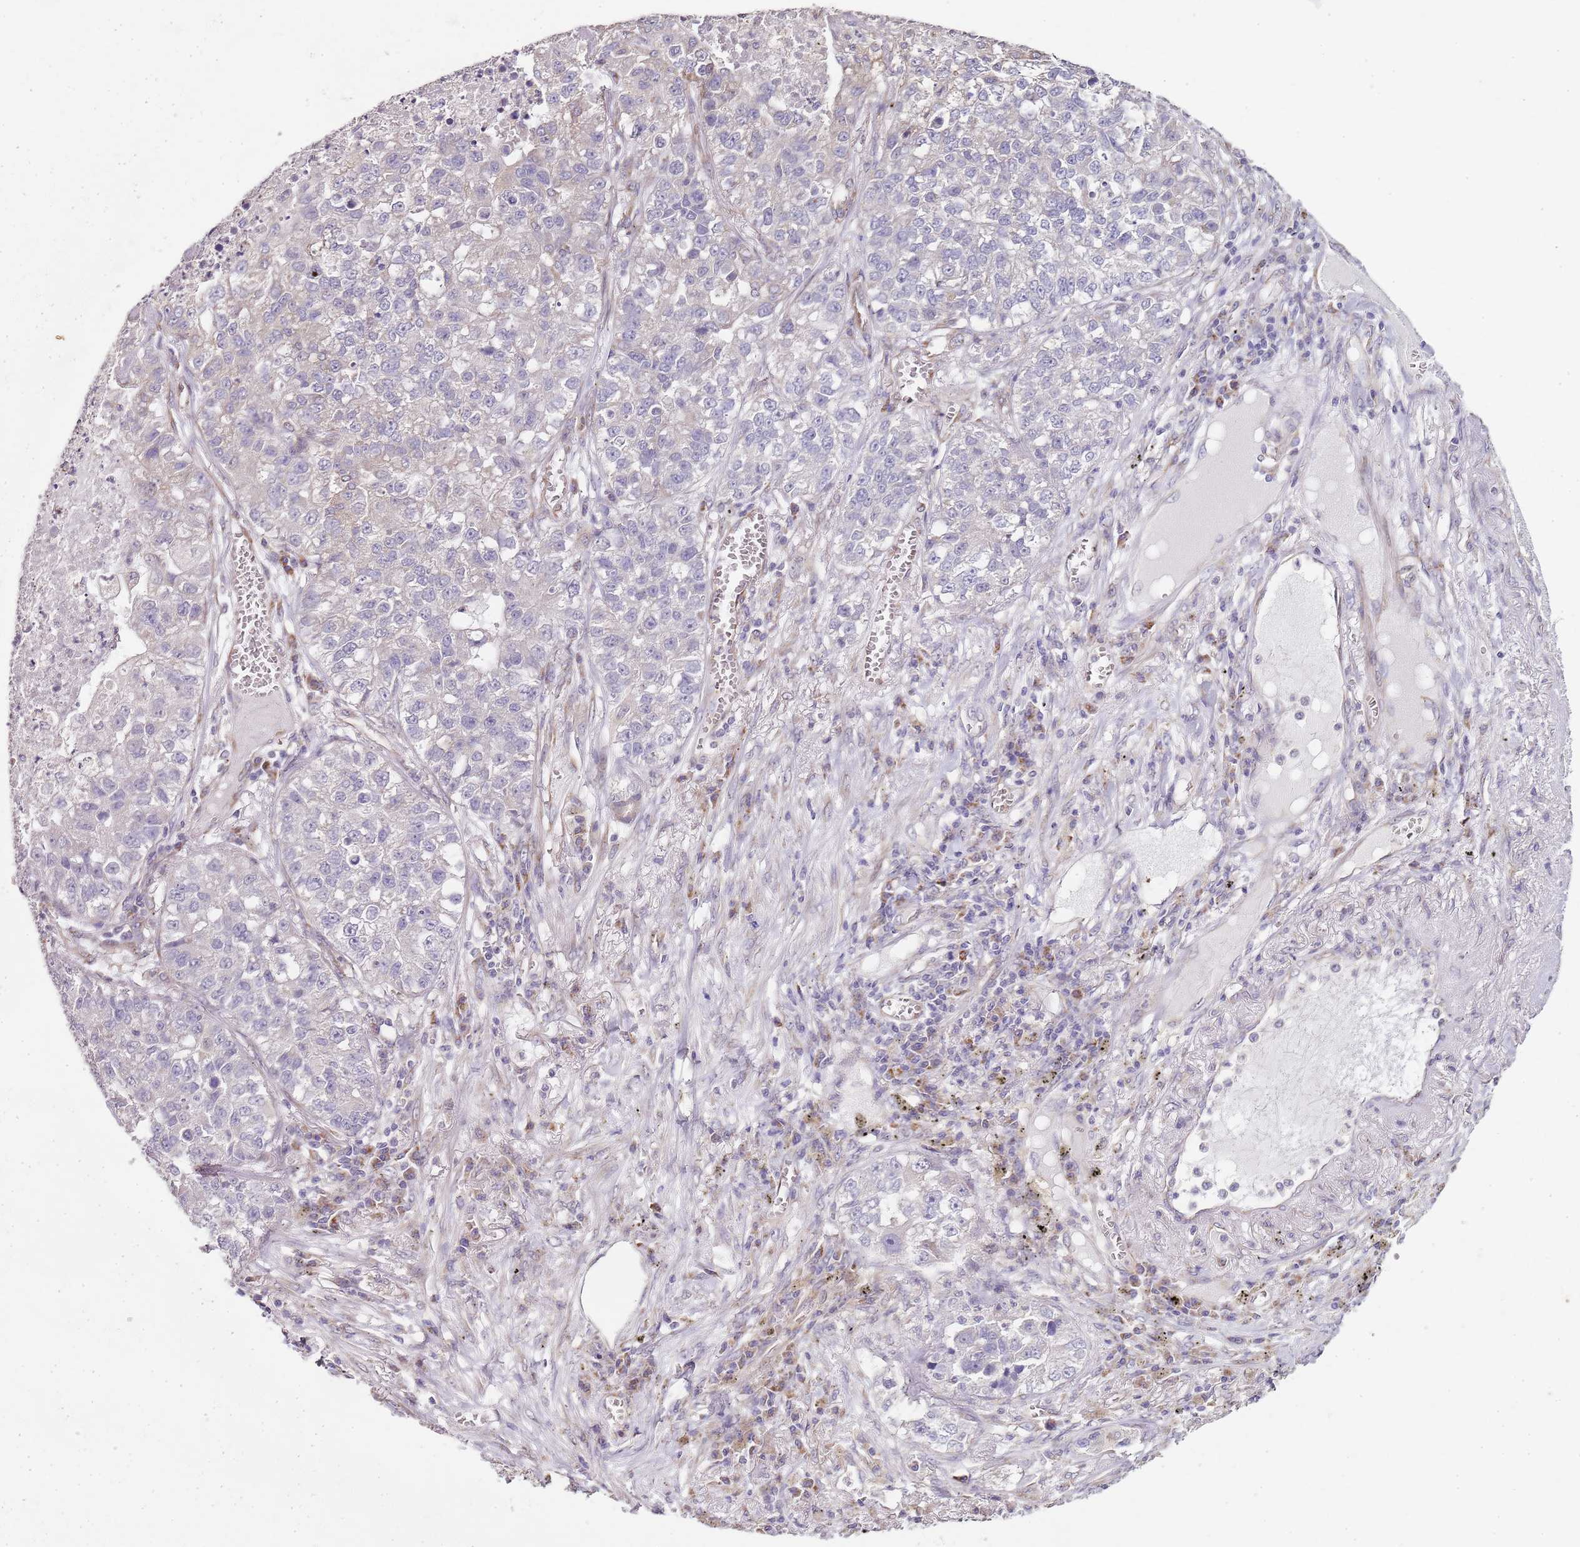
{"staining": {"intensity": "negative", "quantity": "none", "location": "none"}, "tissue": "lung cancer", "cell_type": "Tumor cells", "image_type": "cancer", "snomed": [{"axis": "morphology", "description": "Adenocarcinoma, NOS"}, {"axis": "topography", "description": "Lung"}], "caption": "DAB immunohistochemical staining of lung cancer (adenocarcinoma) exhibits no significant positivity in tumor cells.", "gene": "TBC1D9", "patient": {"sex": "male", "age": 49}}